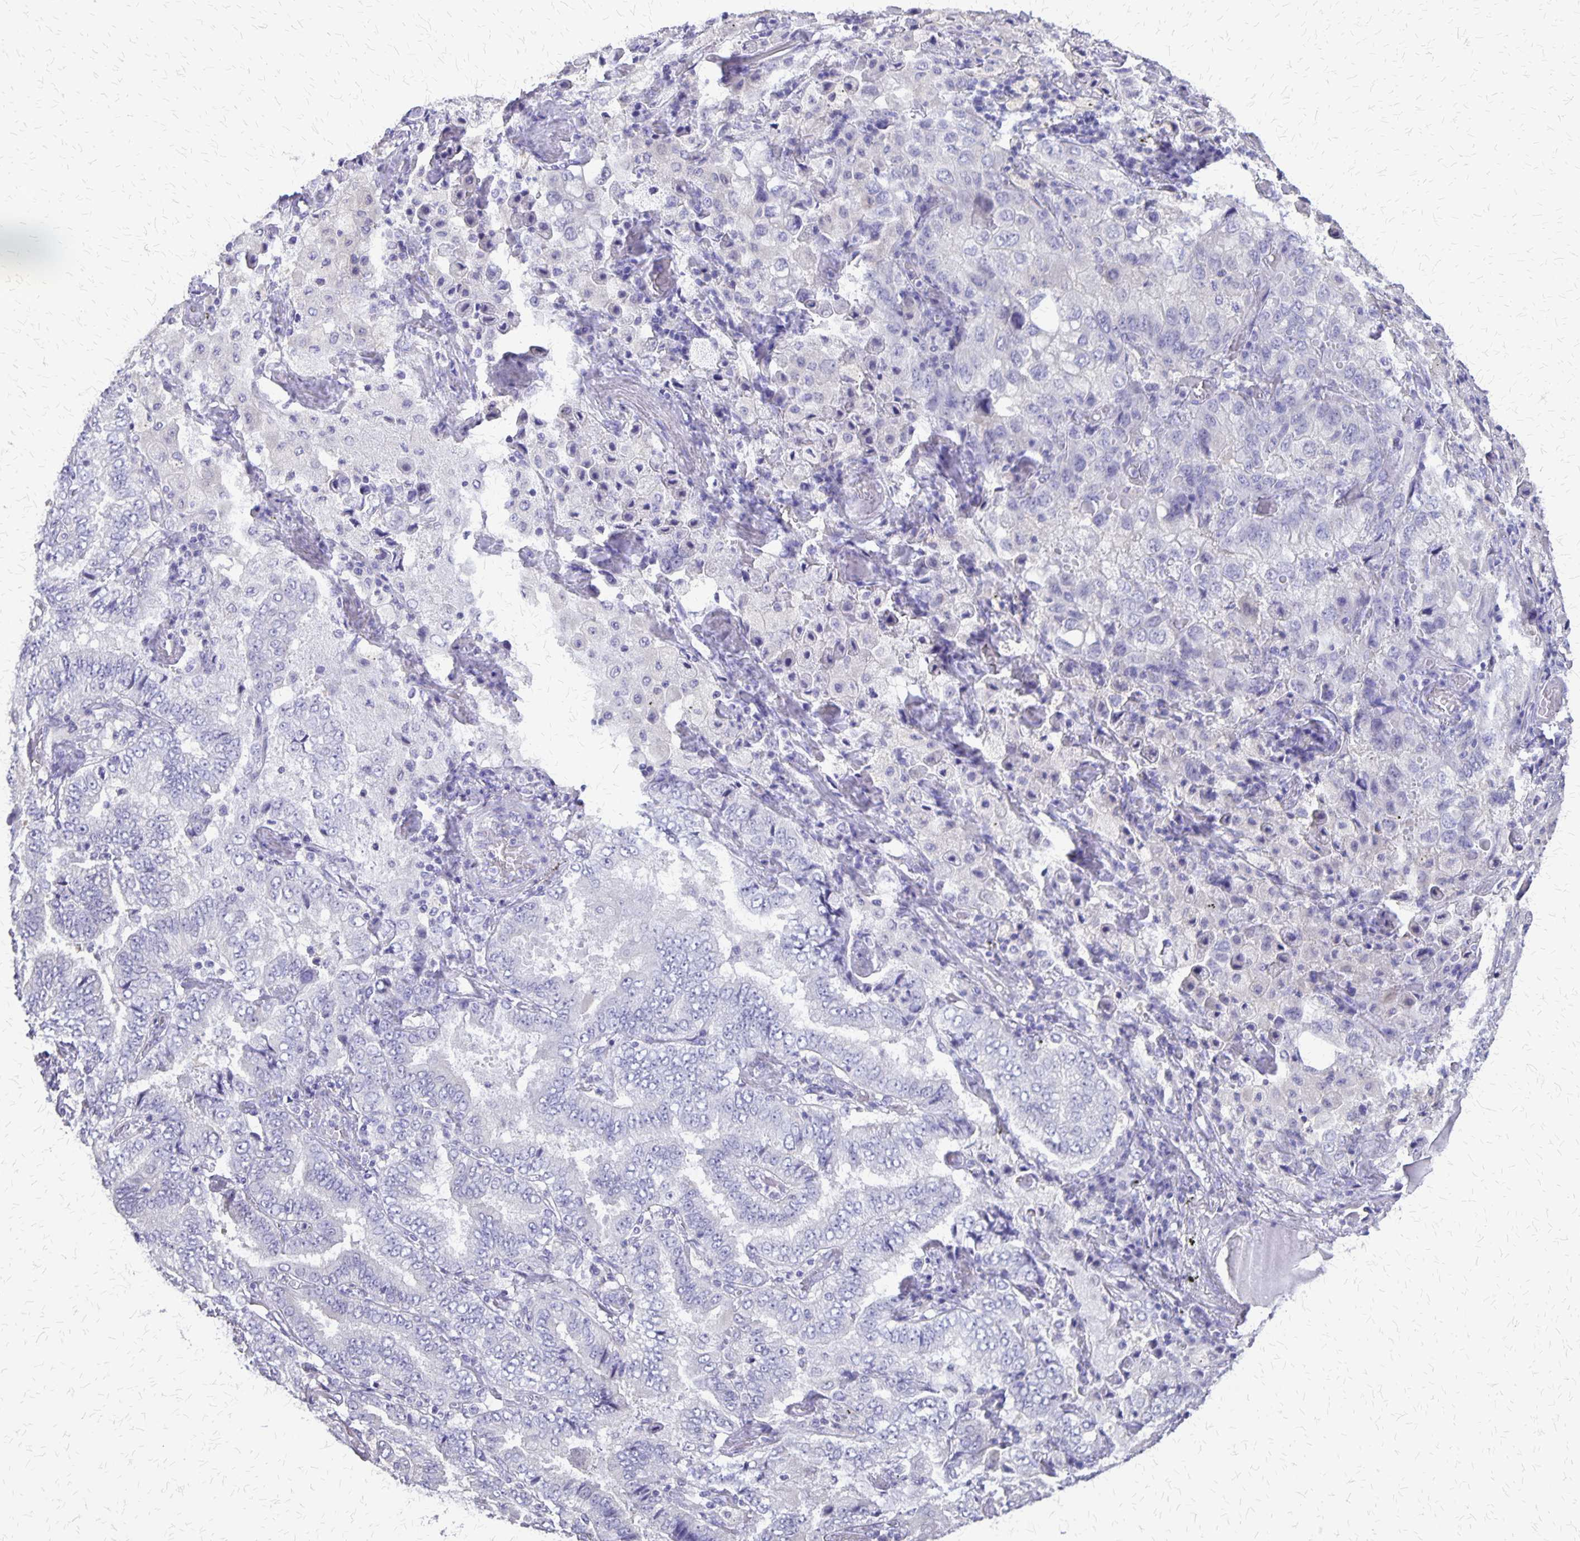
{"staining": {"intensity": "negative", "quantity": "none", "location": "none"}, "tissue": "lung cancer", "cell_type": "Tumor cells", "image_type": "cancer", "snomed": [{"axis": "morphology", "description": "Aneuploidy"}, {"axis": "morphology", "description": "Adenocarcinoma, NOS"}, {"axis": "morphology", "description": "Adenocarcinoma, metastatic, NOS"}, {"axis": "topography", "description": "Lymph node"}, {"axis": "topography", "description": "Lung"}], "caption": "Protein analysis of lung cancer (metastatic adenocarcinoma) displays no significant staining in tumor cells.", "gene": "SI", "patient": {"sex": "female", "age": 48}}